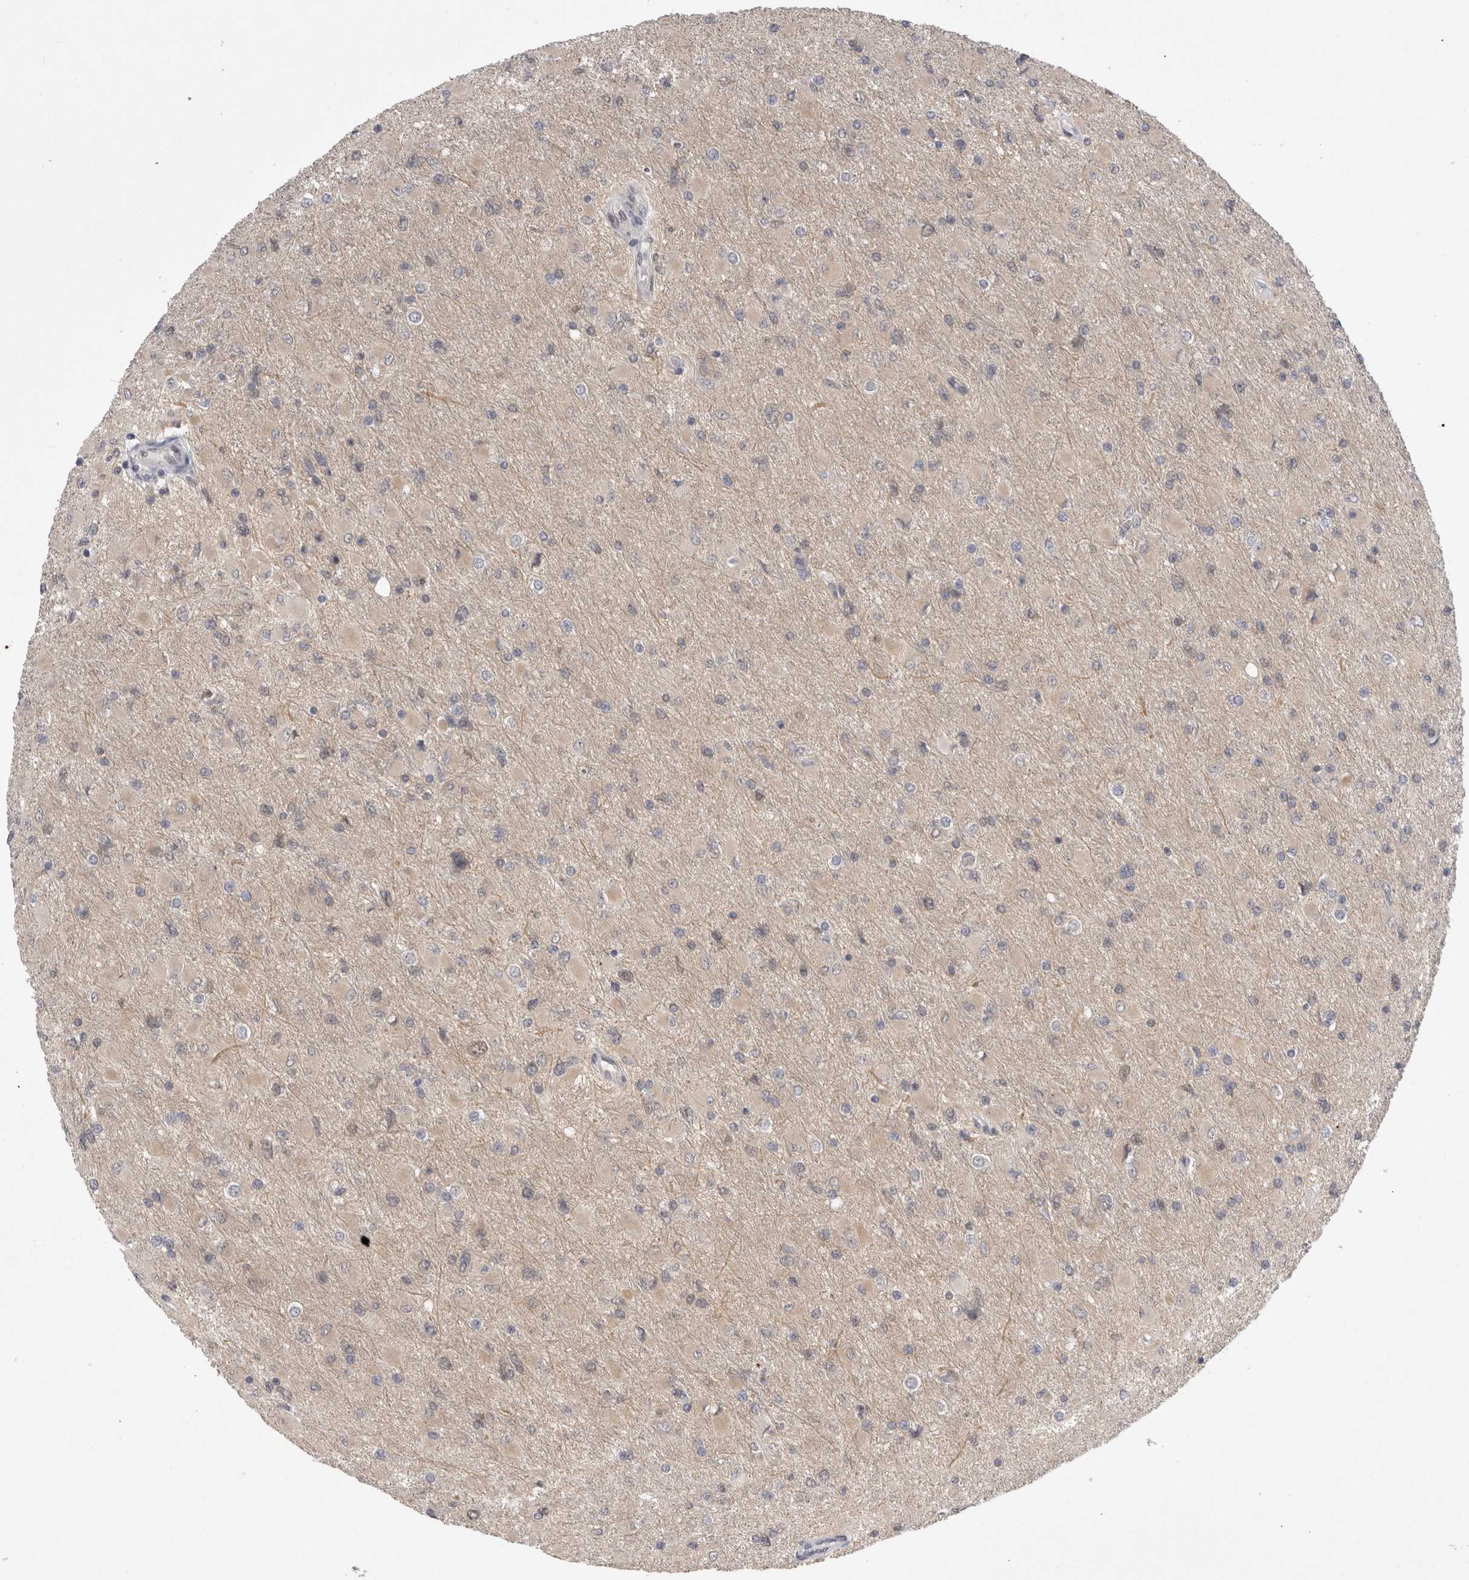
{"staining": {"intensity": "negative", "quantity": "none", "location": "none"}, "tissue": "glioma", "cell_type": "Tumor cells", "image_type": "cancer", "snomed": [{"axis": "morphology", "description": "Glioma, malignant, High grade"}, {"axis": "topography", "description": "Cerebral cortex"}], "caption": "Protein analysis of glioma displays no significant staining in tumor cells. Brightfield microscopy of IHC stained with DAB (brown) and hematoxylin (blue), captured at high magnification.", "gene": "ZNF341", "patient": {"sex": "female", "age": 36}}